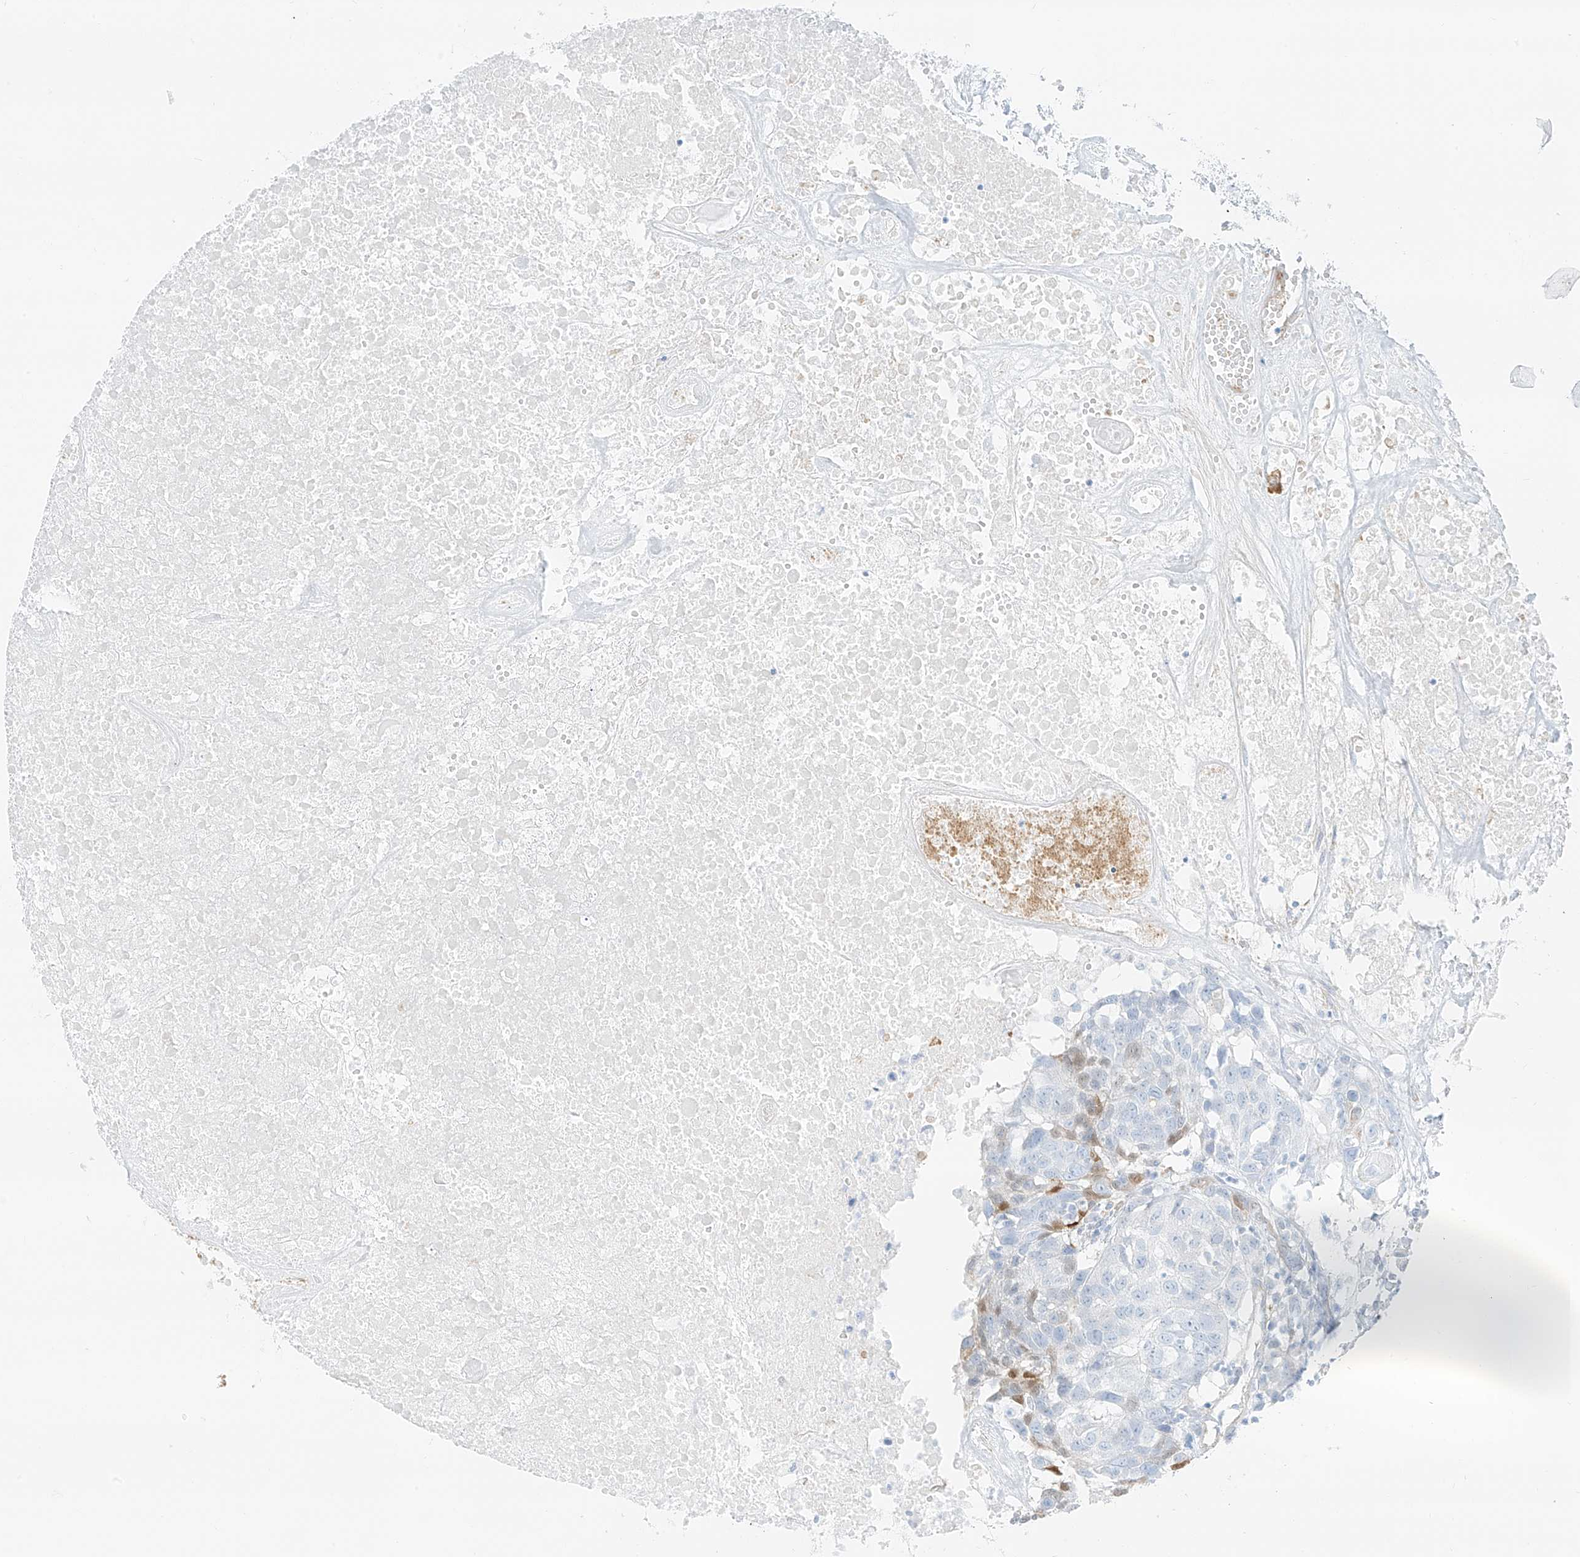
{"staining": {"intensity": "negative", "quantity": "none", "location": "none"}, "tissue": "head and neck cancer", "cell_type": "Tumor cells", "image_type": "cancer", "snomed": [{"axis": "morphology", "description": "Squamous cell carcinoma, NOS"}, {"axis": "topography", "description": "Head-Neck"}], "caption": "An immunohistochemistry (IHC) image of squamous cell carcinoma (head and neck) is shown. There is no staining in tumor cells of squamous cell carcinoma (head and neck).", "gene": "SMCP", "patient": {"sex": "male", "age": 66}}